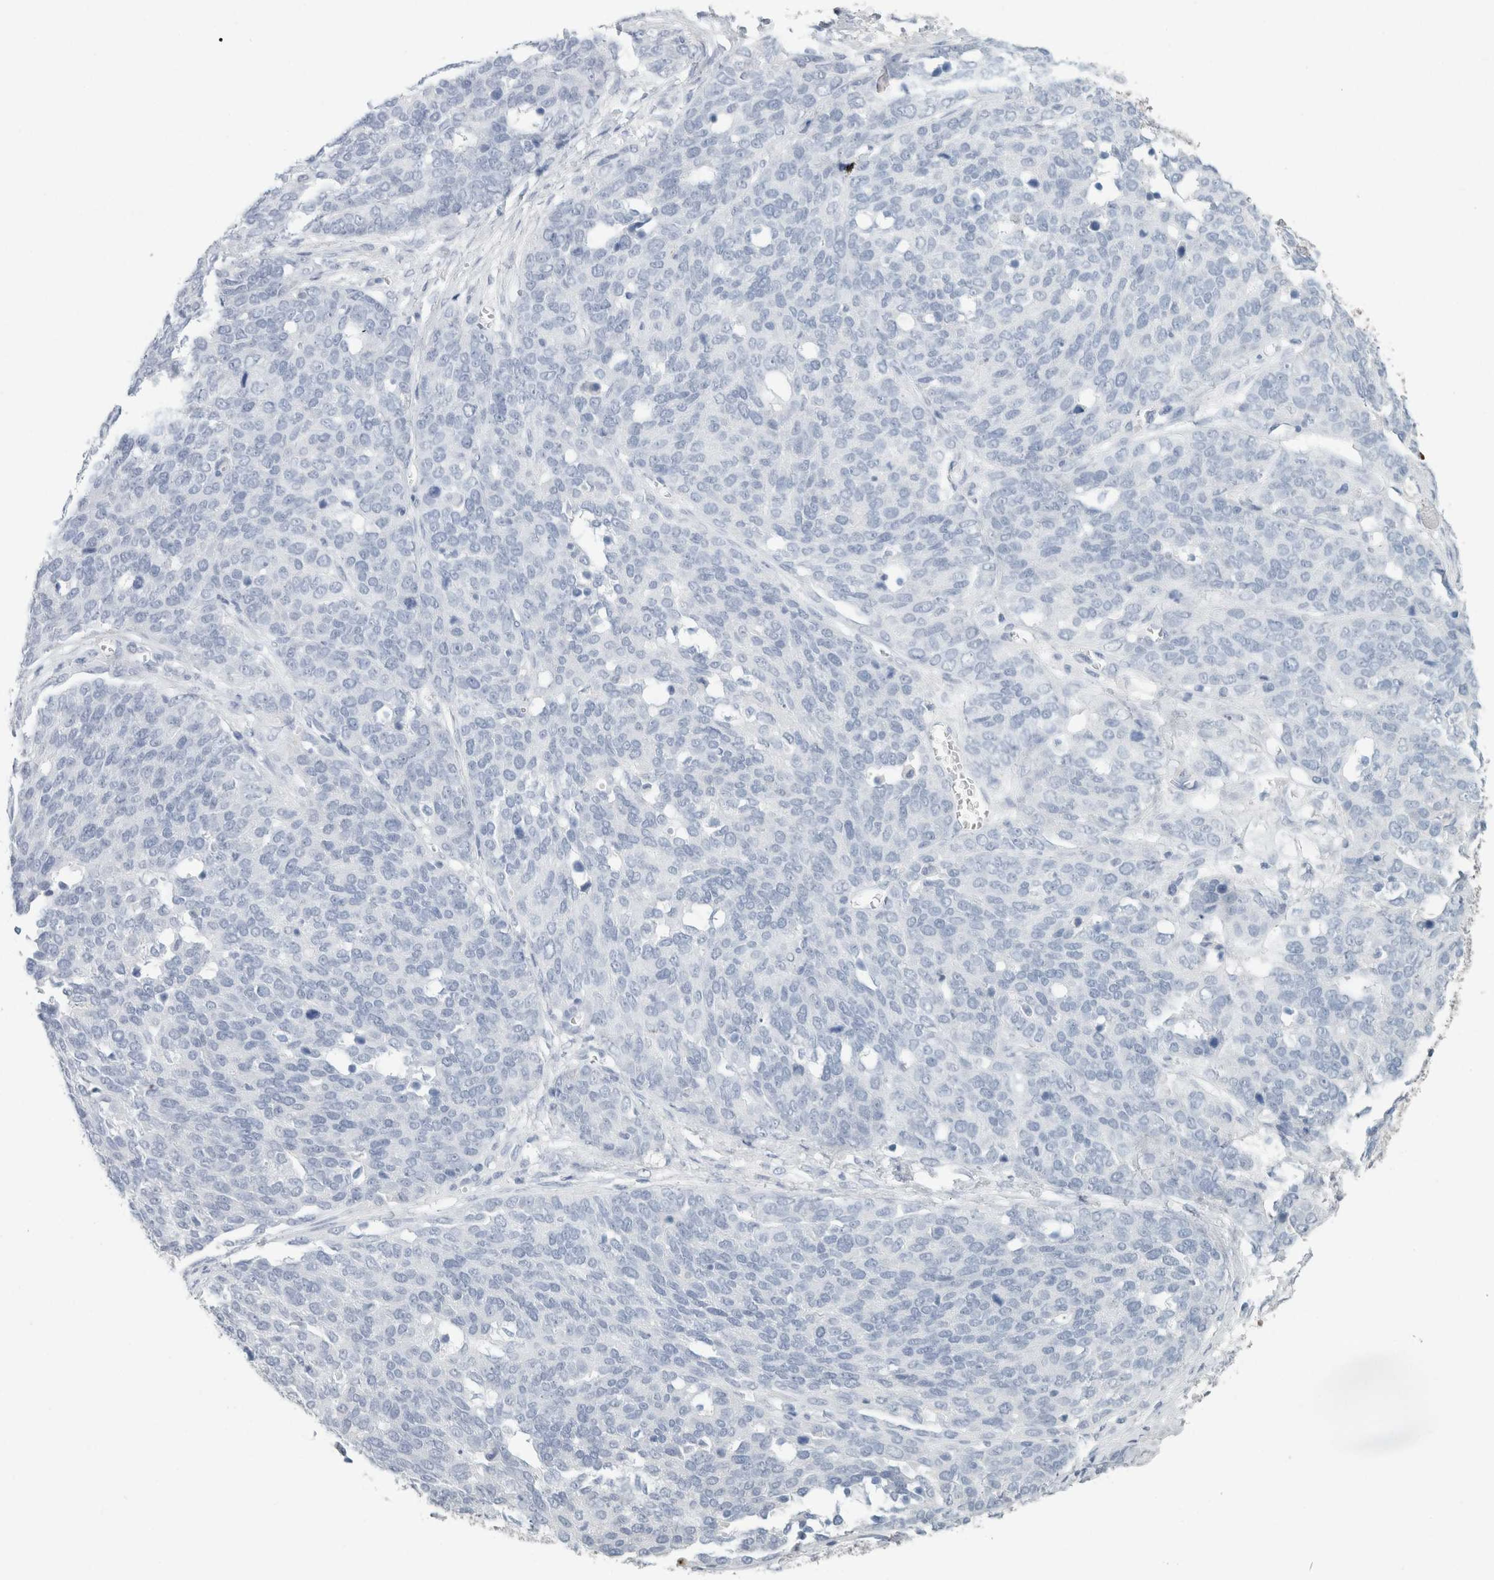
{"staining": {"intensity": "negative", "quantity": "none", "location": "none"}, "tissue": "ovarian cancer", "cell_type": "Tumor cells", "image_type": "cancer", "snomed": [{"axis": "morphology", "description": "Cystadenocarcinoma, serous, NOS"}, {"axis": "topography", "description": "Ovary"}], "caption": "This is an immunohistochemistry (IHC) image of ovarian serous cystadenocarcinoma. There is no staining in tumor cells.", "gene": "IL6", "patient": {"sex": "female", "age": 44}}